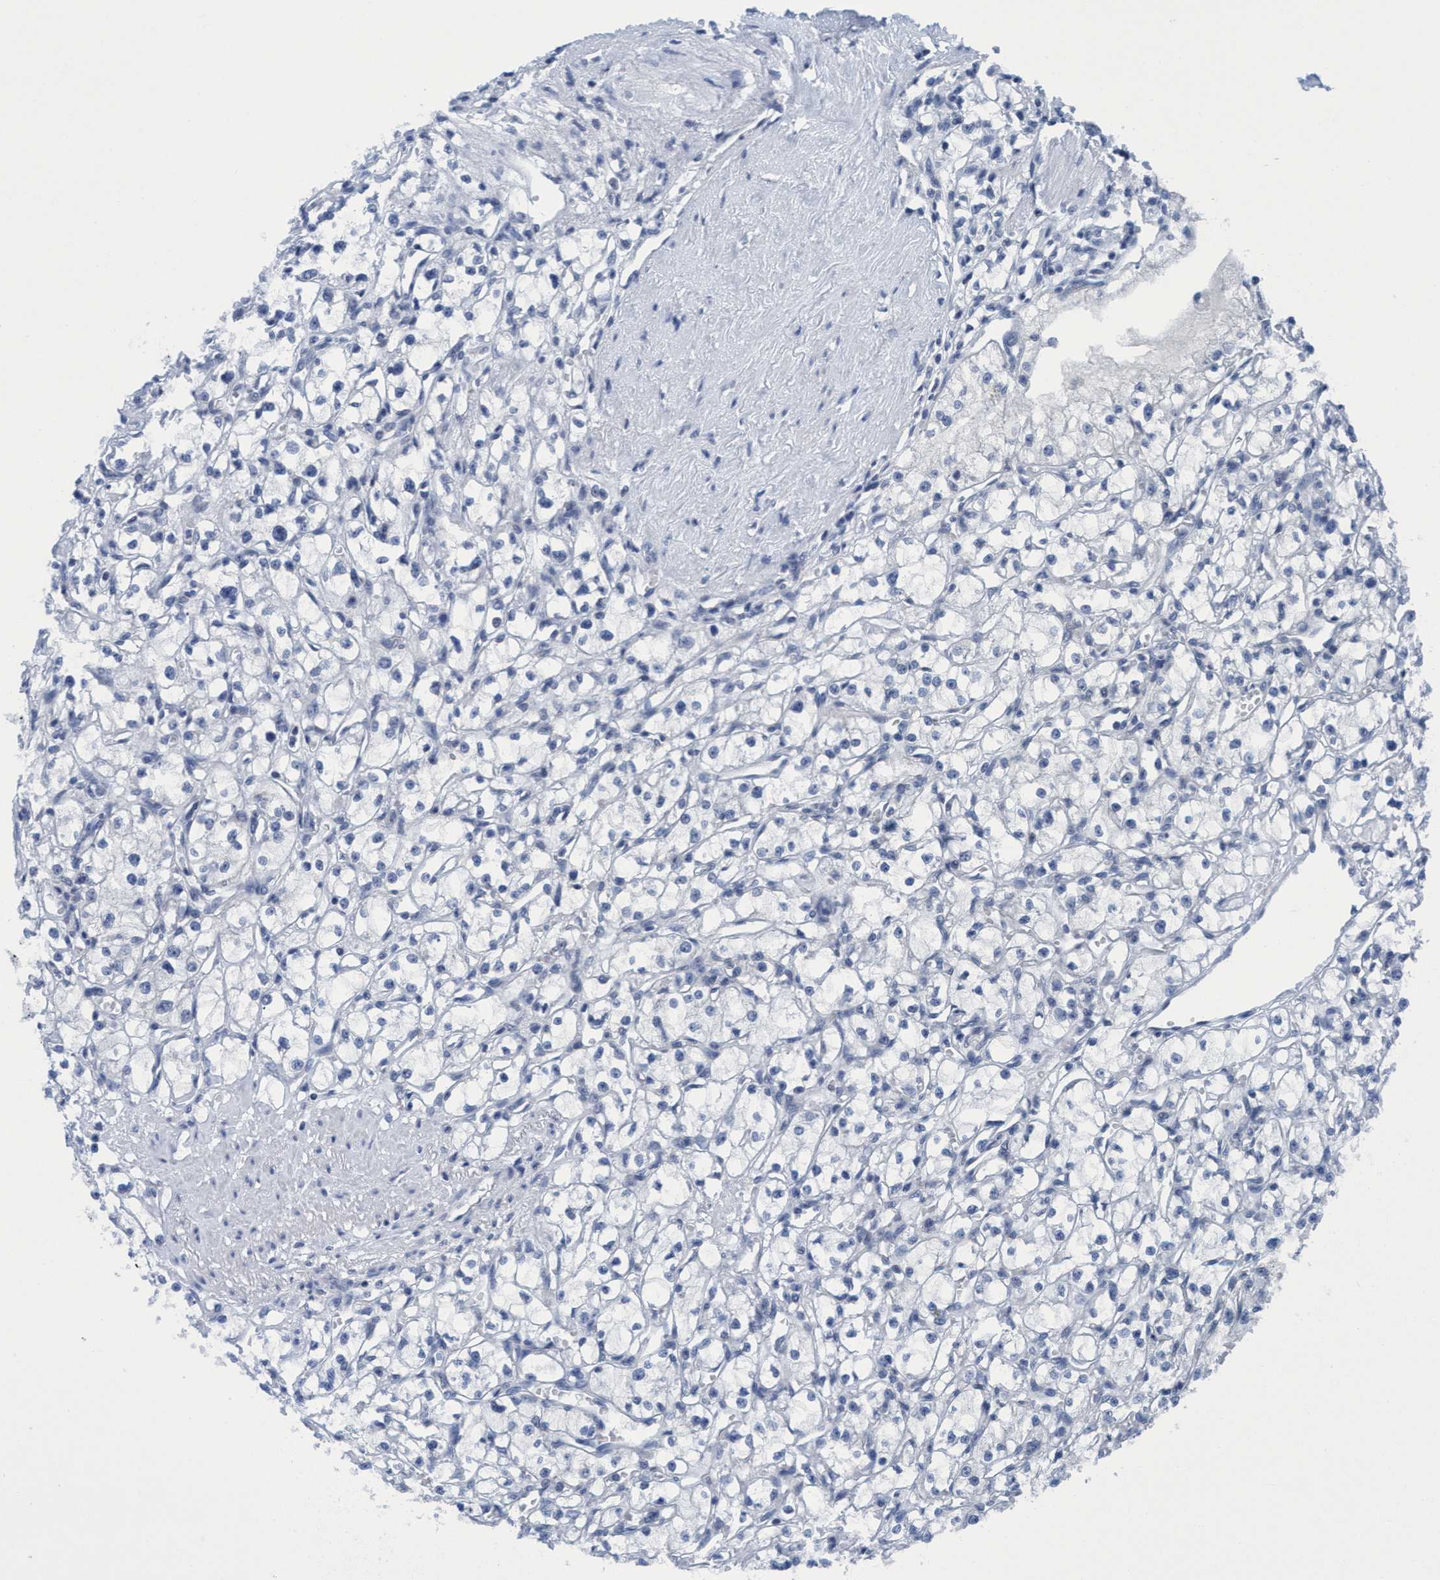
{"staining": {"intensity": "negative", "quantity": "none", "location": "none"}, "tissue": "renal cancer", "cell_type": "Tumor cells", "image_type": "cancer", "snomed": [{"axis": "morphology", "description": "Adenocarcinoma, NOS"}, {"axis": "topography", "description": "Kidney"}], "caption": "There is no significant positivity in tumor cells of renal cancer. Nuclei are stained in blue.", "gene": "DNAI1", "patient": {"sex": "male", "age": 56}}